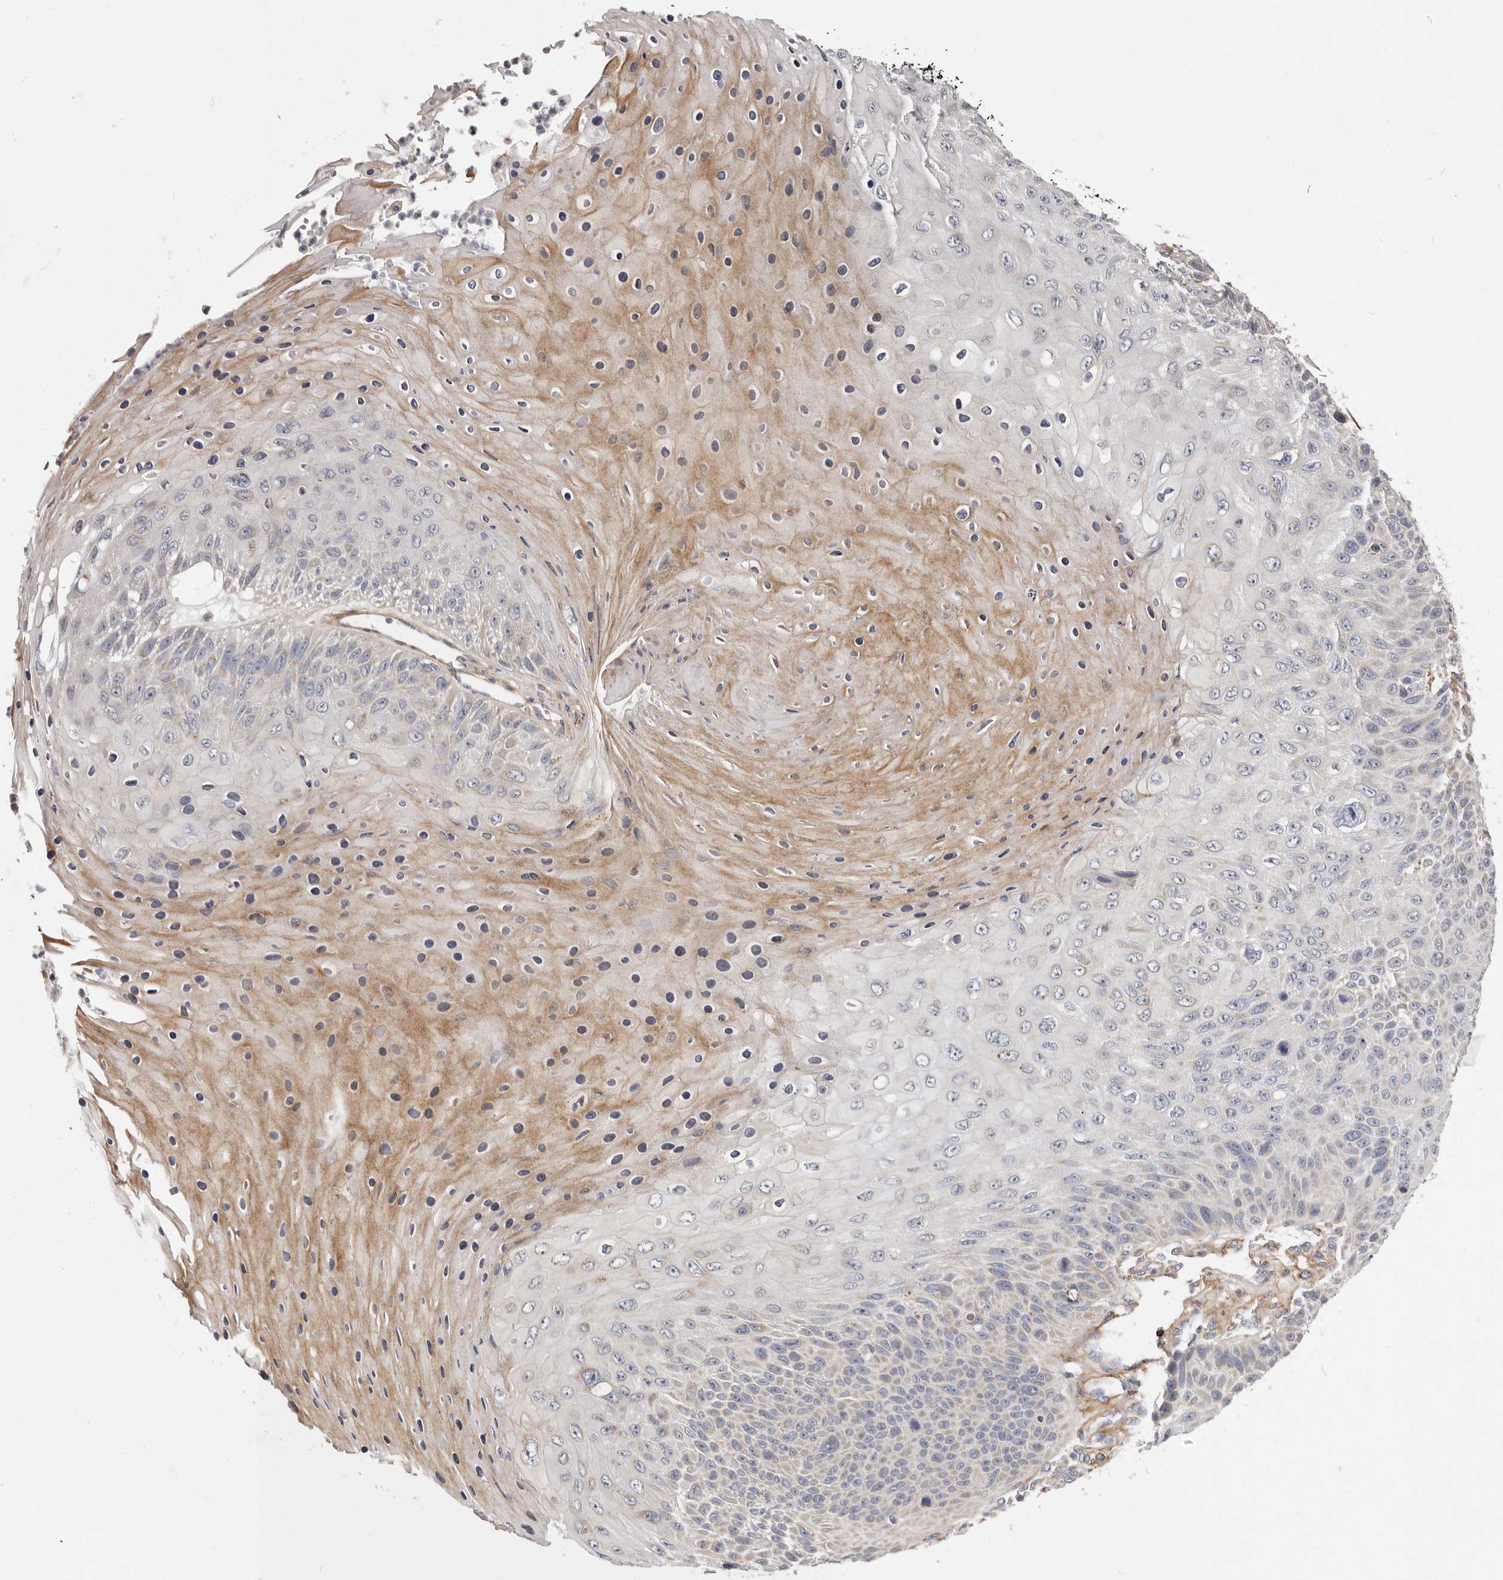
{"staining": {"intensity": "negative", "quantity": "none", "location": "none"}, "tissue": "skin cancer", "cell_type": "Tumor cells", "image_type": "cancer", "snomed": [{"axis": "morphology", "description": "Squamous cell carcinoma, NOS"}, {"axis": "topography", "description": "Skin"}], "caption": "This is an IHC photomicrograph of human skin cancer (squamous cell carcinoma). There is no positivity in tumor cells.", "gene": "MRPS10", "patient": {"sex": "female", "age": 88}}